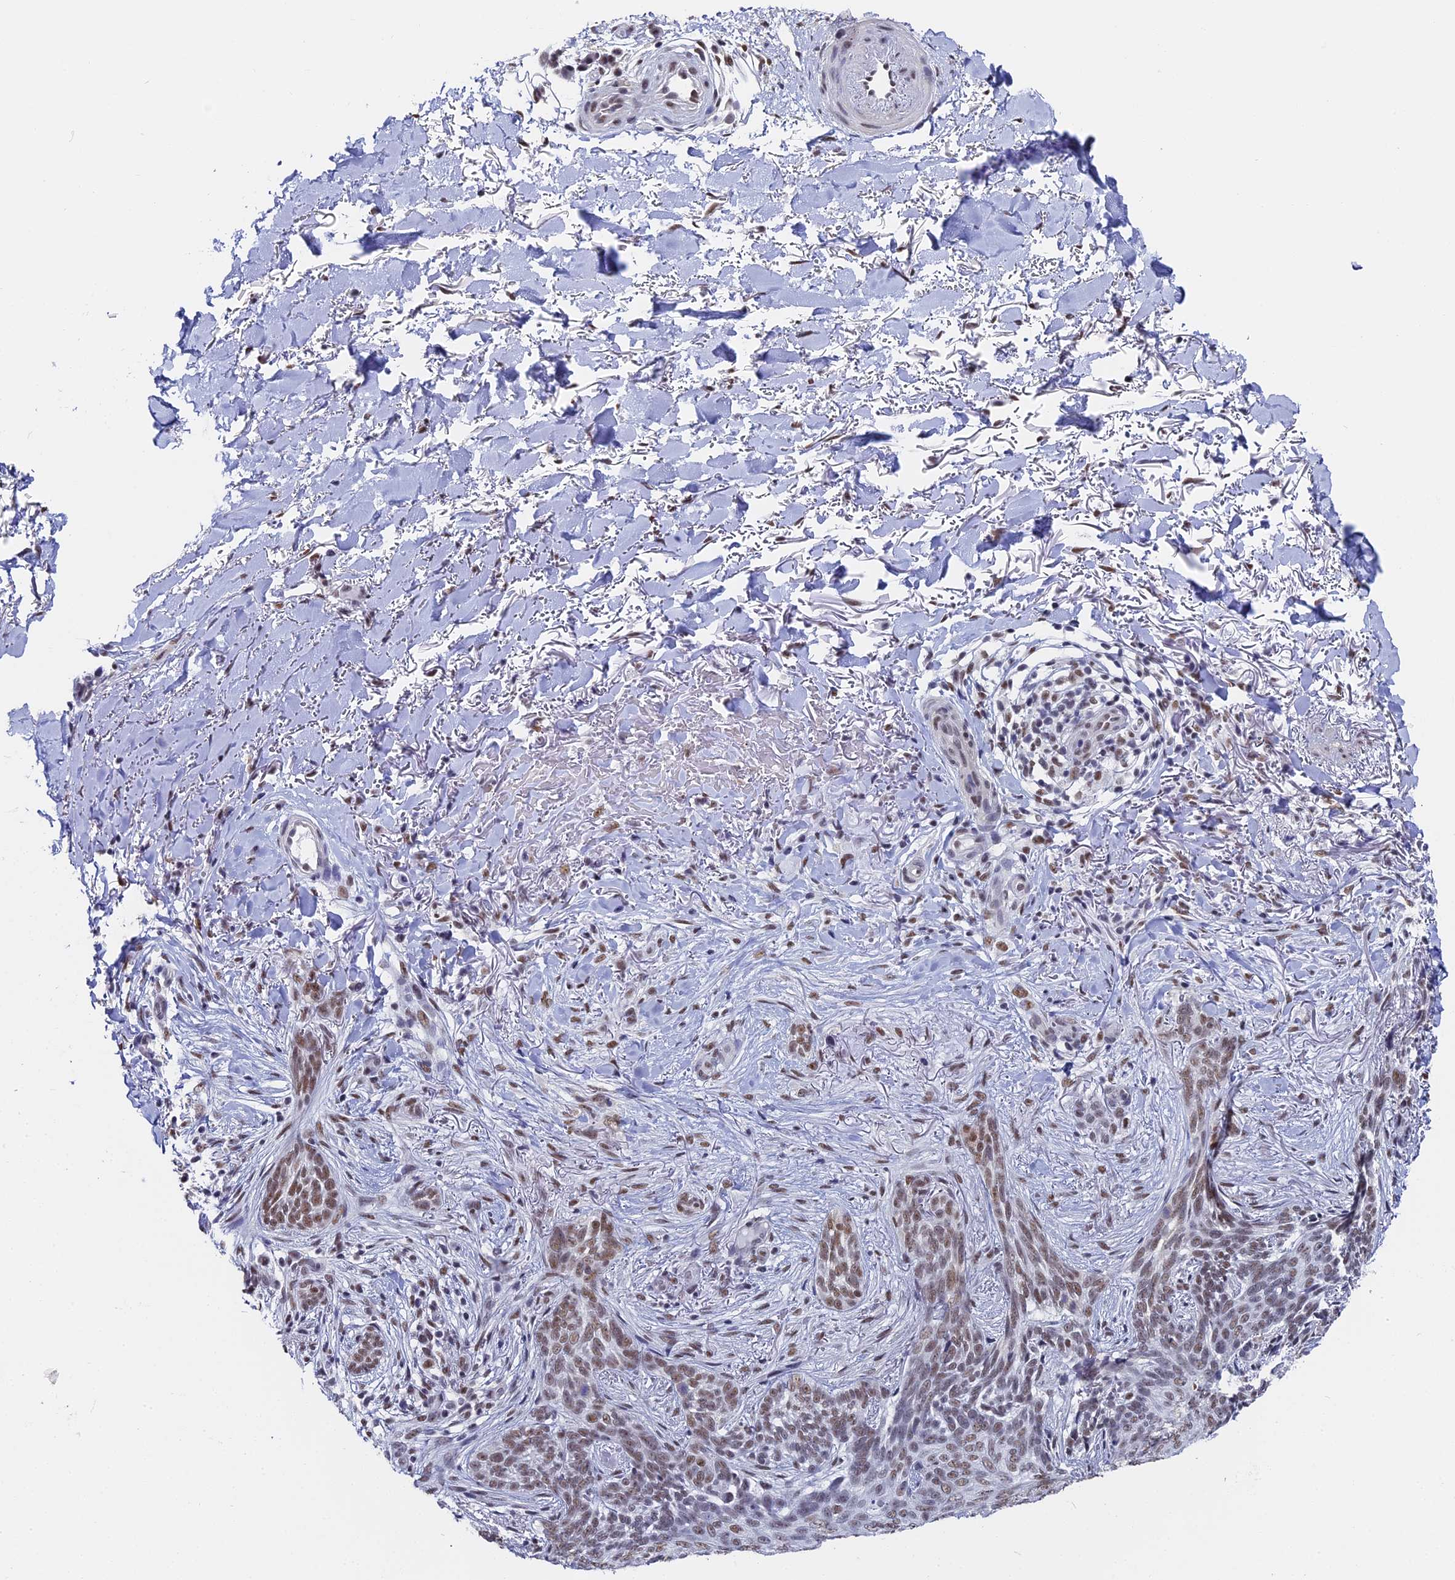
{"staining": {"intensity": "moderate", "quantity": ">75%", "location": "nuclear"}, "tissue": "skin cancer", "cell_type": "Tumor cells", "image_type": "cancer", "snomed": [{"axis": "morphology", "description": "Normal tissue, NOS"}, {"axis": "morphology", "description": "Basal cell carcinoma"}, {"axis": "topography", "description": "Skin"}], "caption": "This is an image of immunohistochemistry staining of skin cancer, which shows moderate positivity in the nuclear of tumor cells.", "gene": "CD2BP2", "patient": {"sex": "female", "age": 67}}